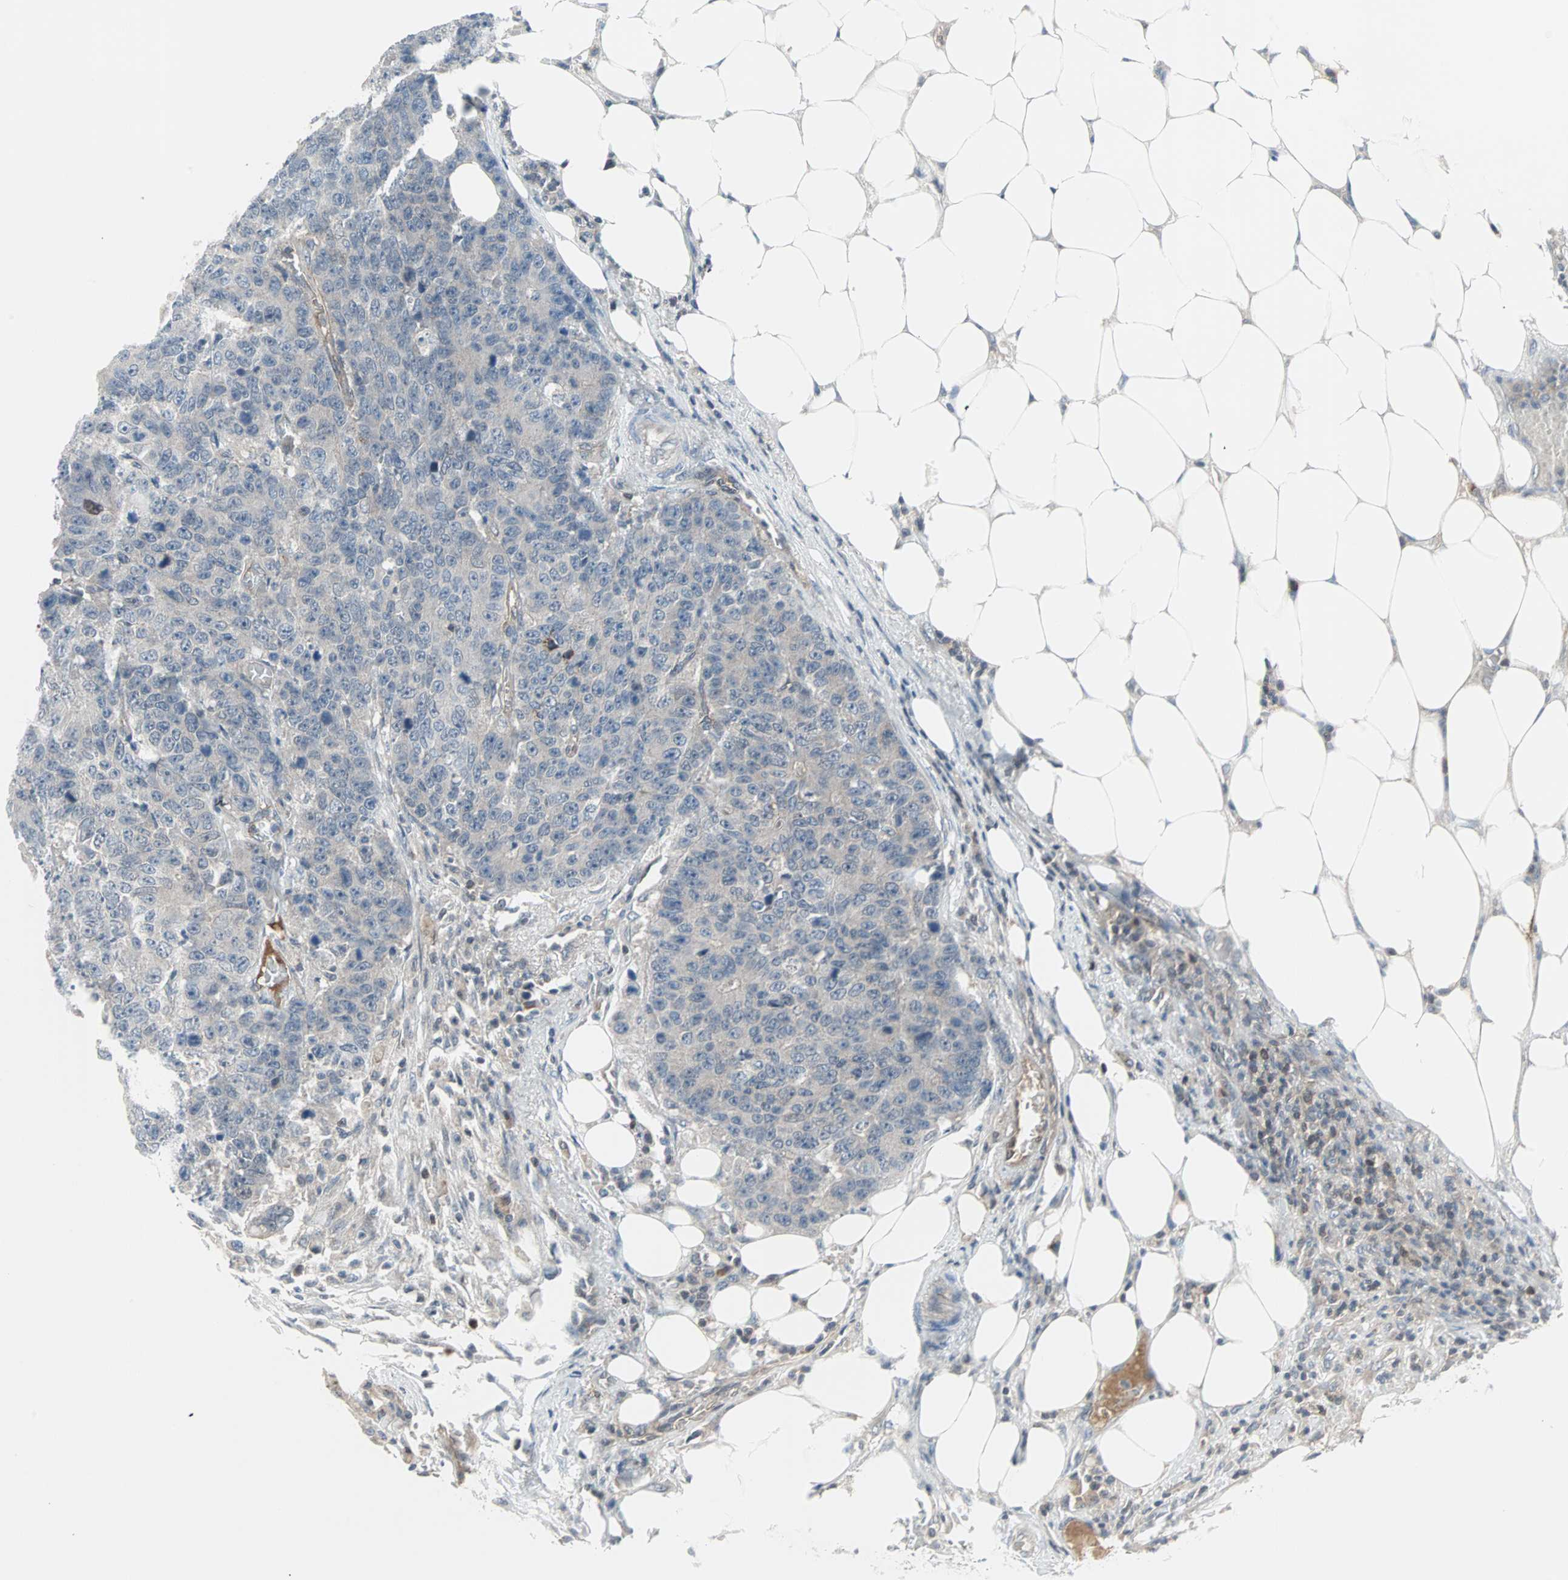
{"staining": {"intensity": "negative", "quantity": "none", "location": "none"}, "tissue": "colorectal cancer", "cell_type": "Tumor cells", "image_type": "cancer", "snomed": [{"axis": "morphology", "description": "Adenocarcinoma, NOS"}, {"axis": "topography", "description": "Colon"}], "caption": "Immunohistochemistry (IHC) photomicrograph of human colorectal cancer stained for a protein (brown), which displays no positivity in tumor cells.", "gene": "CASP3", "patient": {"sex": "female", "age": 86}}